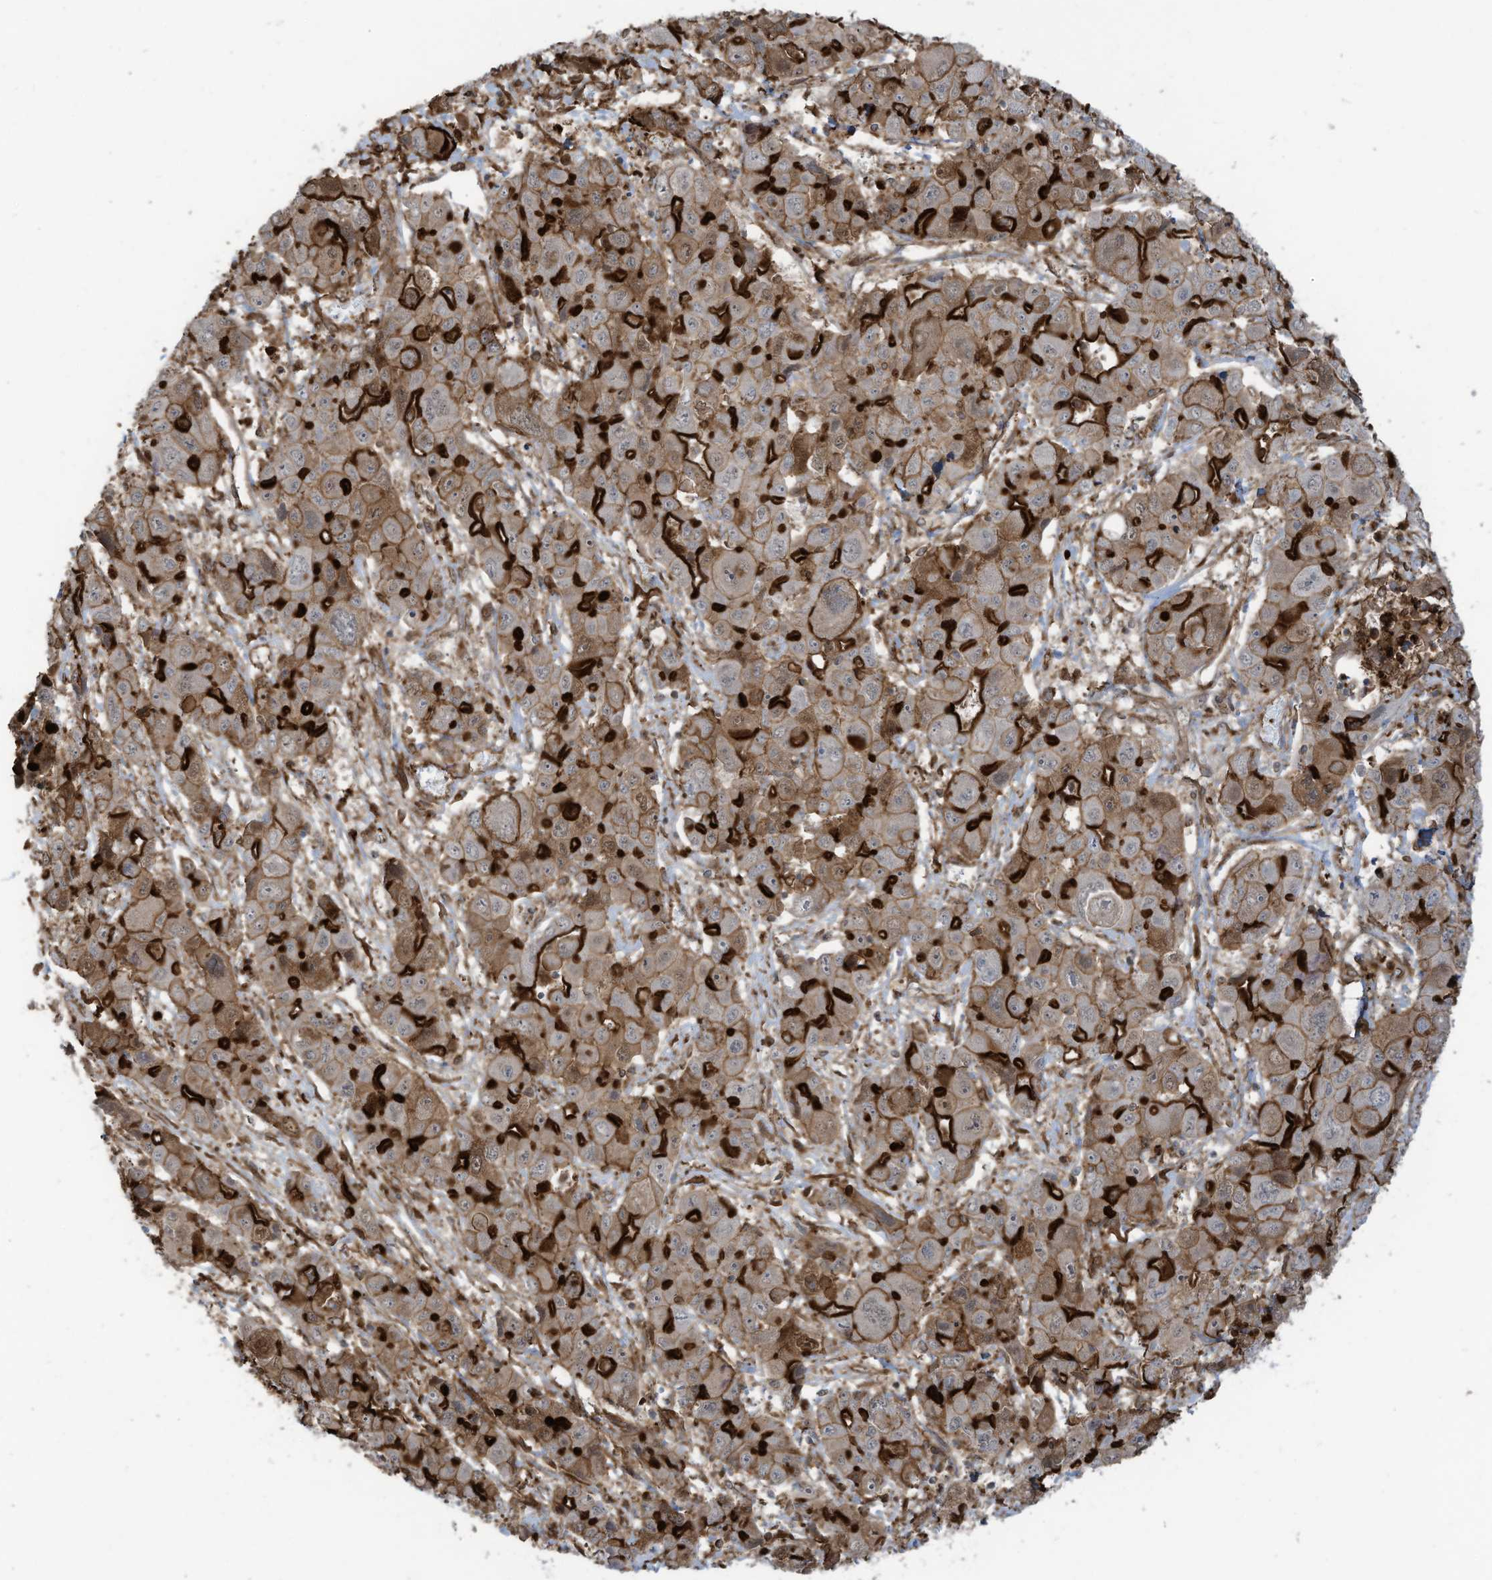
{"staining": {"intensity": "strong", "quantity": "25%-75%", "location": "cytoplasmic/membranous"}, "tissue": "liver cancer", "cell_type": "Tumor cells", "image_type": "cancer", "snomed": [{"axis": "morphology", "description": "Cholangiocarcinoma"}, {"axis": "topography", "description": "Liver"}], "caption": "A high amount of strong cytoplasmic/membranous positivity is appreciated in about 25%-75% of tumor cells in liver cancer tissue.", "gene": "SLC9A2", "patient": {"sex": "male", "age": 67}}